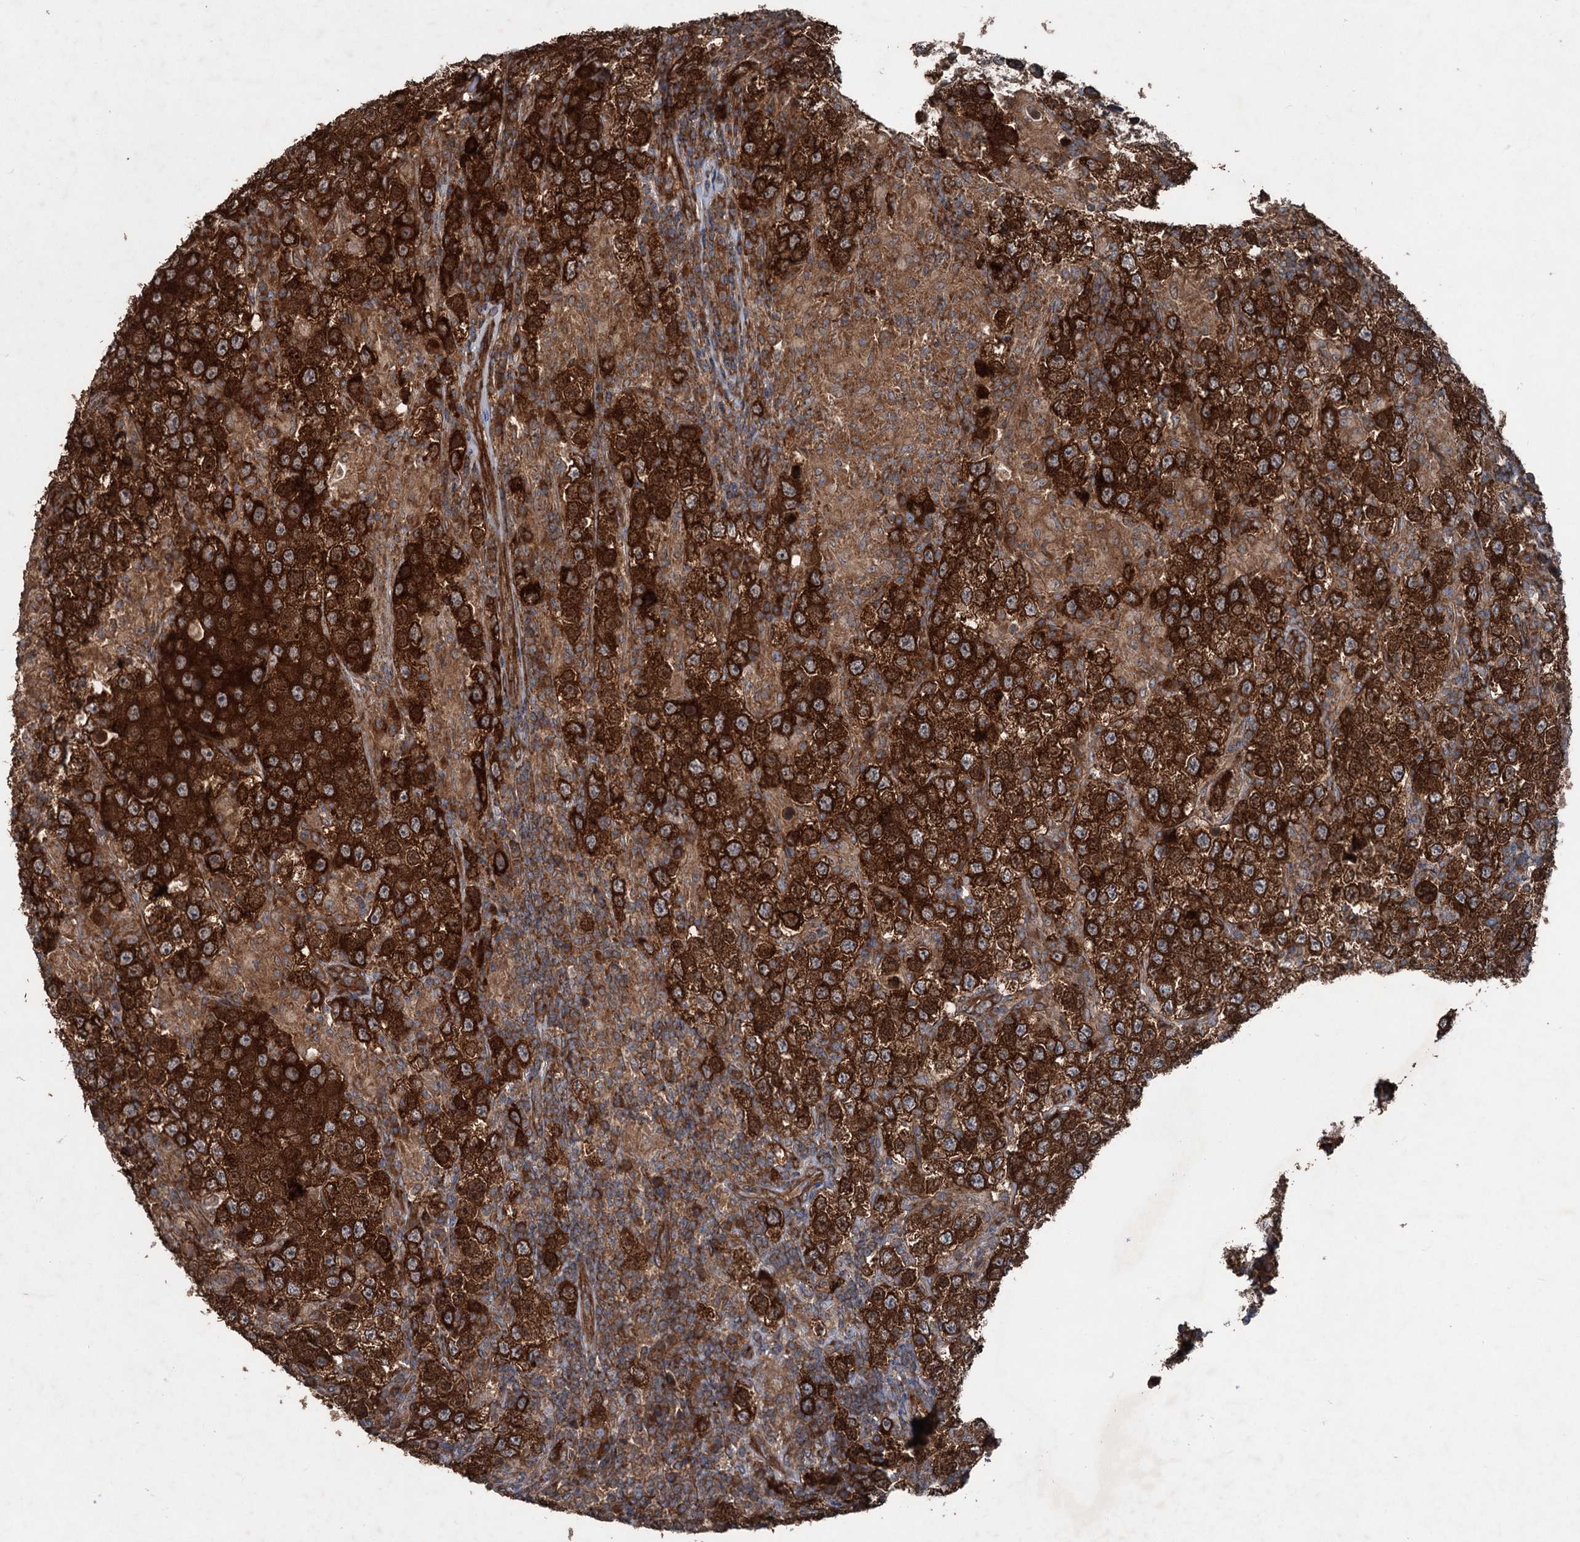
{"staining": {"intensity": "strong", "quantity": ">75%", "location": "cytoplasmic/membranous"}, "tissue": "testis cancer", "cell_type": "Tumor cells", "image_type": "cancer", "snomed": [{"axis": "morphology", "description": "Normal tissue, NOS"}, {"axis": "morphology", "description": "Urothelial carcinoma, High grade"}, {"axis": "morphology", "description": "Seminoma, NOS"}, {"axis": "morphology", "description": "Carcinoma, Embryonal, NOS"}, {"axis": "topography", "description": "Urinary bladder"}, {"axis": "topography", "description": "Testis"}], "caption": "Protein staining by immunohistochemistry demonstrates strong cytoplasmic/membranous expression in about >75% of tumor cells in seminoma (testis). (Stains: DAB (3,3'-diaminobenzidine) in brown, nuclei in blue, Microscopy: brightfield microscopy at high magnification).", "gene": "RNF214", "patient": {"sex": "male", "age": 41}}